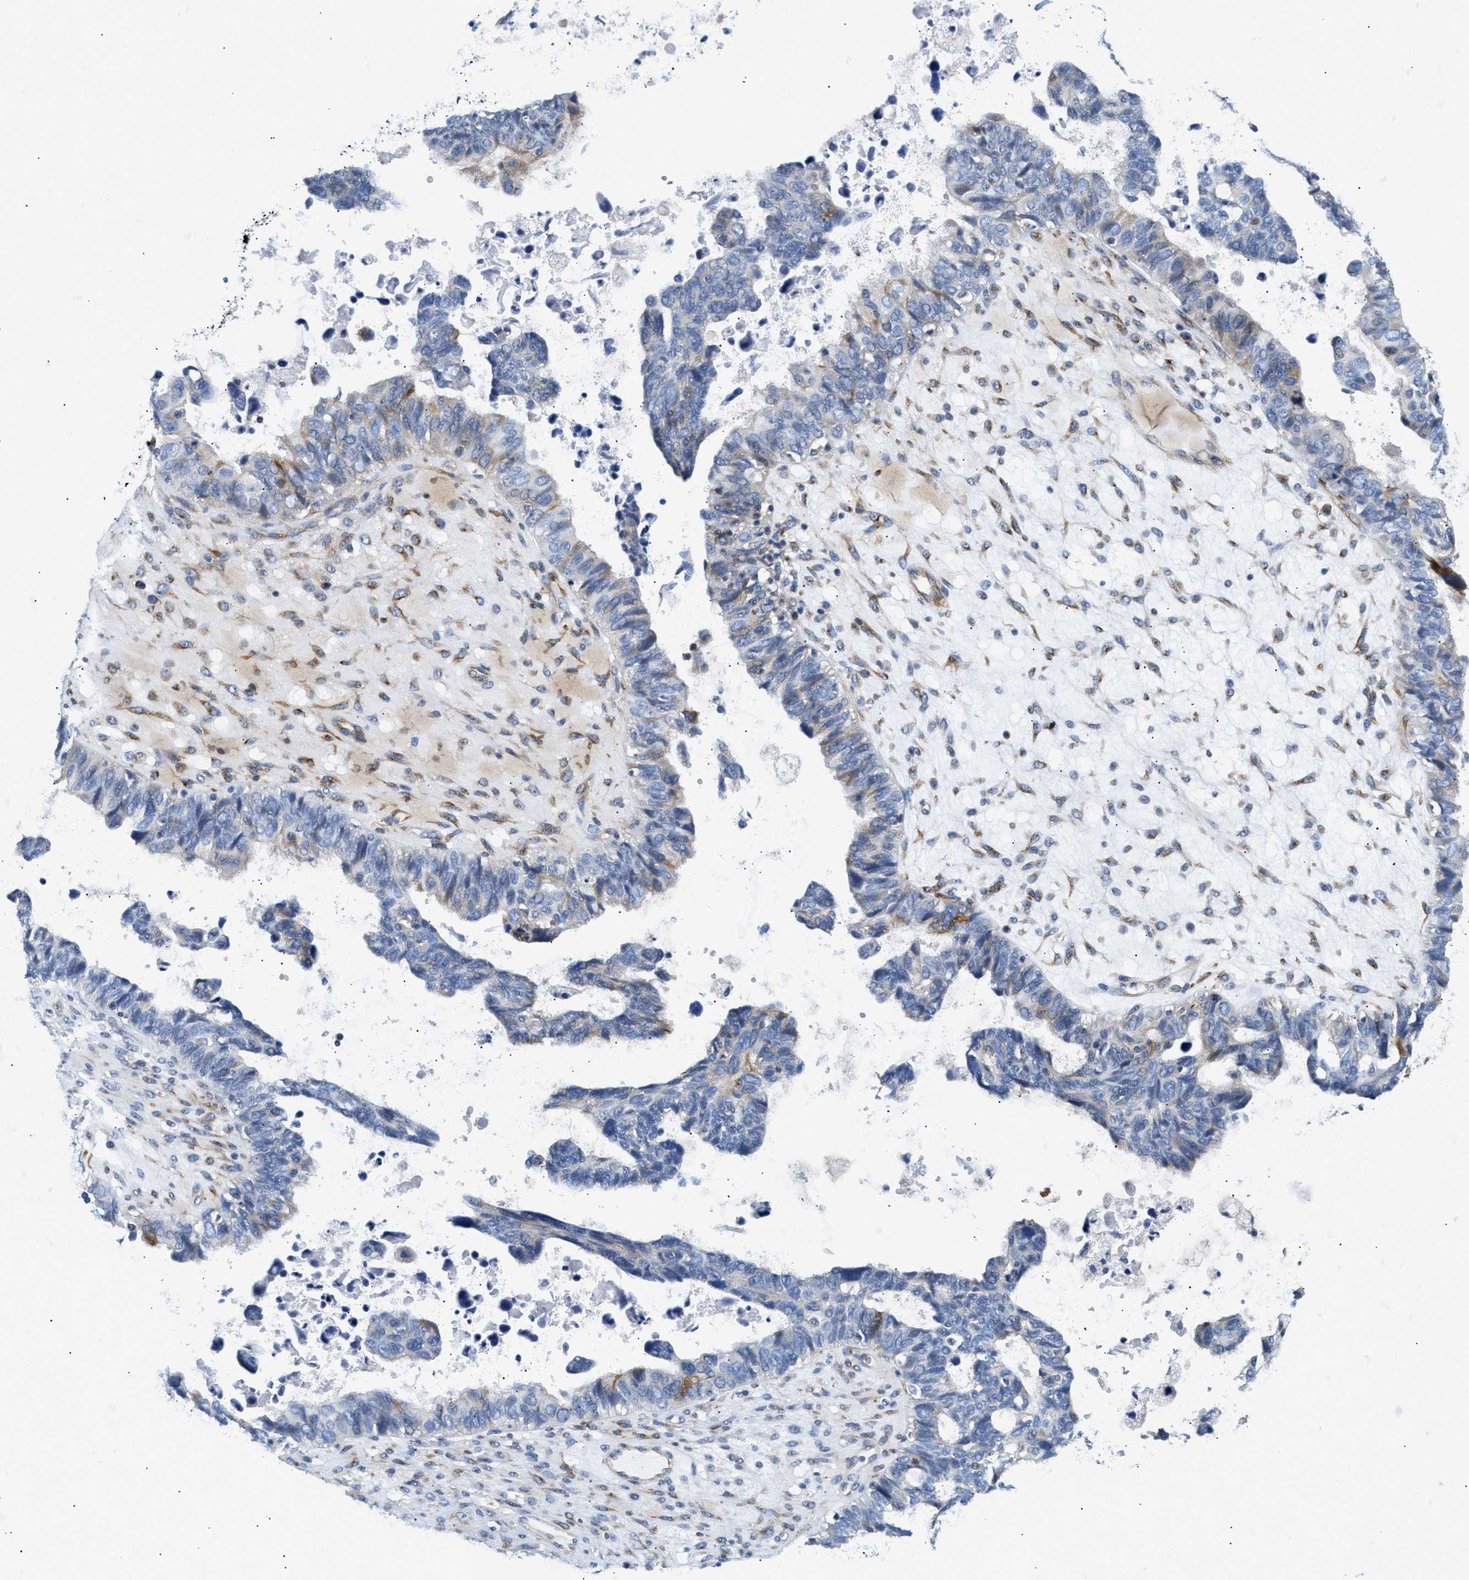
{"staining": {"intensity": "negative", "quantity": "none", "location": "none"}, "tissue": "ovarian cancer", "cell_type": "Tumor cells", "image_type": "cancer", "snomed": [{"axis": "morphology", "description": "Cystadenocarcinoma, serous, NOS"}, {"axis": "topography", "description": "Ovary"}], "caption": "The immunohistochemistry micrograph has no significant staining in tumor cells of serous cystadenocarcinoma (ovarian) tissue. Nuclei are stained in blue.", "gene": "IL17RC", "patient": {"sex": "female", "age": 79}}